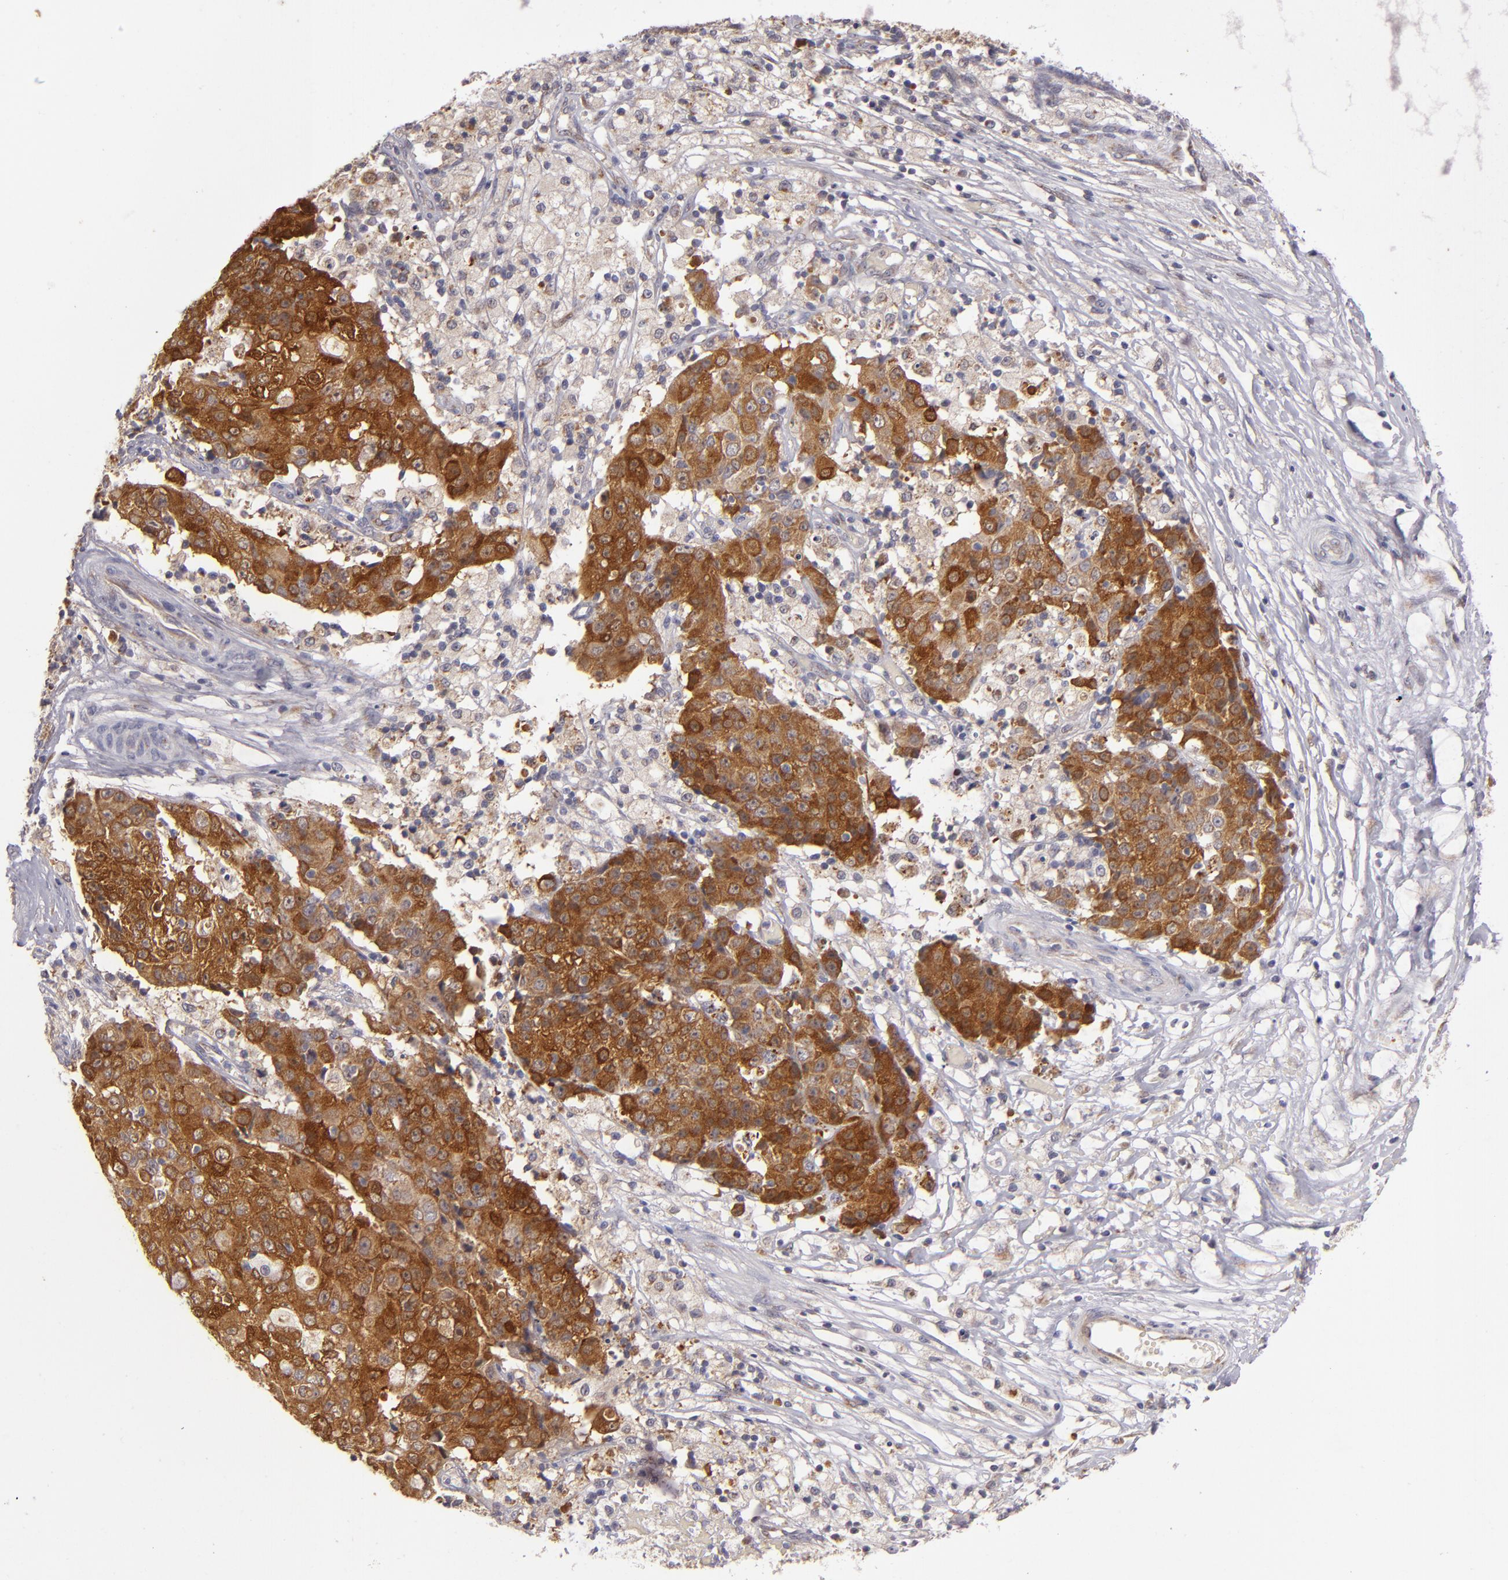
{"staining": {"intensity": "strong", "quantity": ">75%", "location": "cytoplasmic/membranous"}, "tissue": "ovarian cancer", "cell_type": "Tumor cells", "image_type": "cancer", "snomed": [{"axis": "morphology", "description": "Carcinoma, endometroid"}, {"axis": "topography", "description": "Ovary"}], "caption": "Immunohistochemical staining of human ovarian cancer (endometroid carcinoma) demonstrates strong cytoplasmic/membranous protein staining in approximately >75% of tumor cells.", "gene": "SH2D4A", "patient": {"sex": "female", "age": 42}}